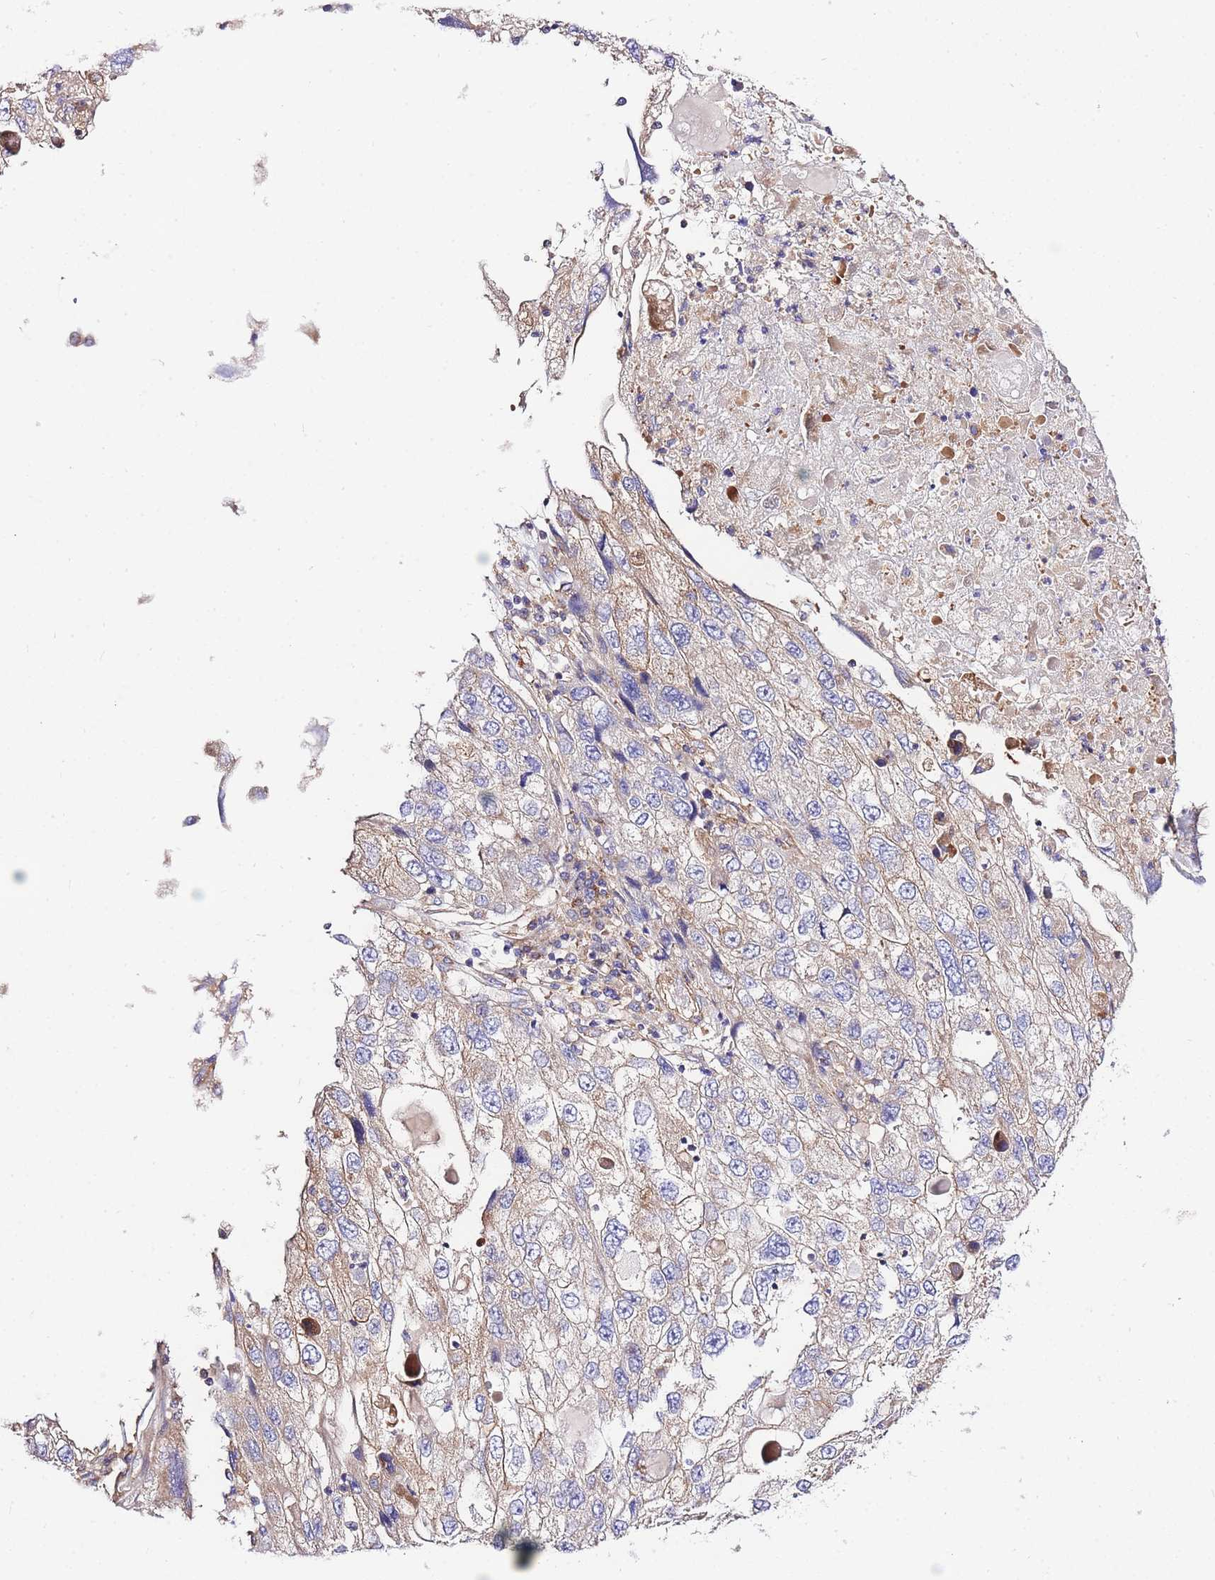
{"staining": {"intensity": "weak", "quantity": "25%-75%", "location": "cytoplasmic/membranous"}, "tissue": "endometrial cancer", "cell_type": "Tumor cells", "image_type": "cancer", "snomed": [{"axis": "morphology", "description": "Adenocarcinoma, NOS"}, {"axis": "topography", "description": "Endometrium"}], "caption": "This image reveals immunohistochemistry staining of endometrial cancer, with low weak cytoplasmic/membranous staining in approximately 25%-75% of tumor cells.", "gene": "INSYN2B", "patient": {"sex": "female", "age": 49}}